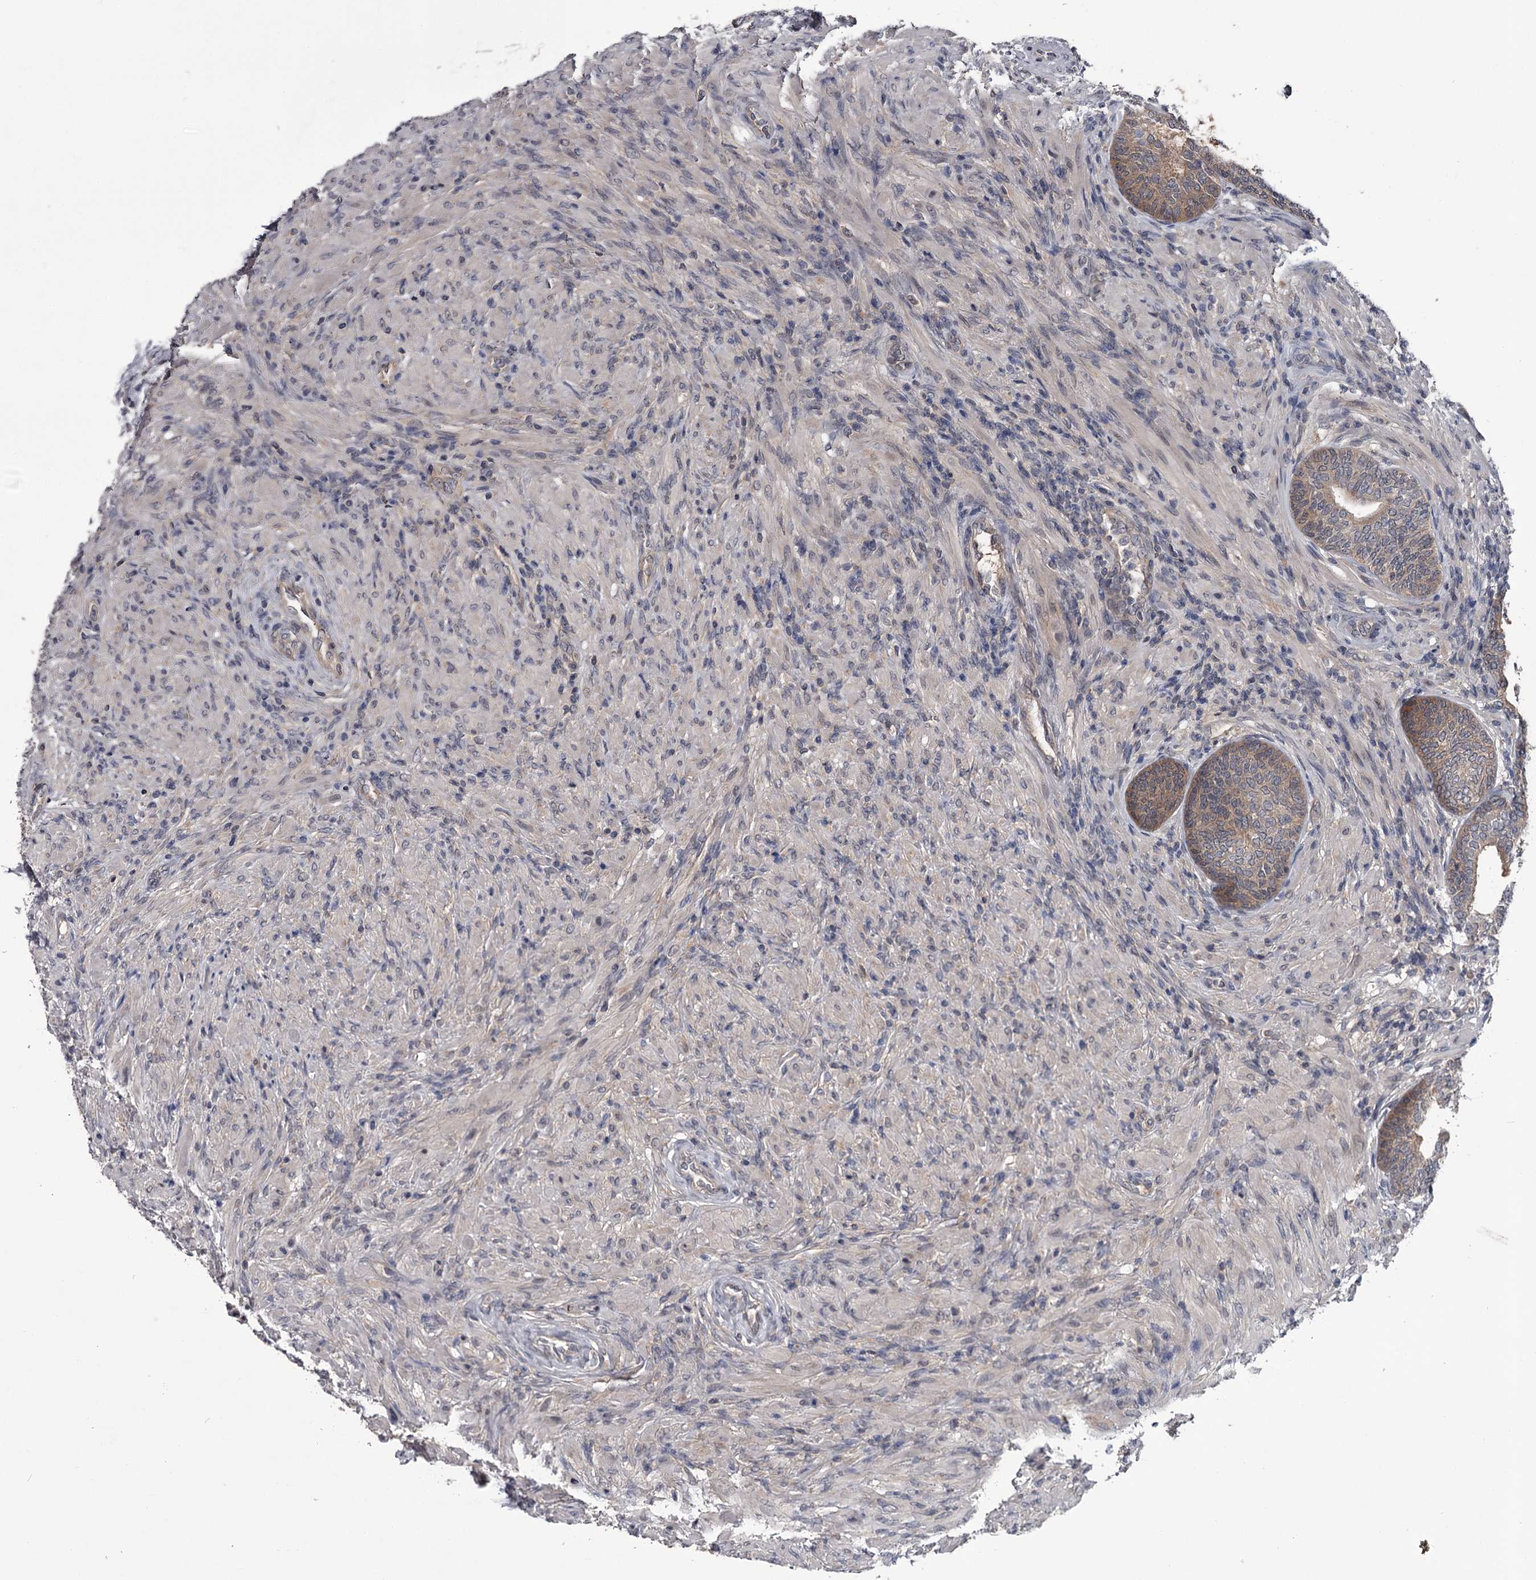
{"staining": {"intensity": "weak", "quantity": "25%-75%", "location": "cytoplasmic/membranous"}, "tissue": "prostate", "cell_type": "Glandular cells", "image_type": "normal", "snomed": [{"axis": "morphology", "description": "Normal tissue, NOS"}, {"axis": "topography", "description": "Prostate"}], "caption": "This micrograph demonstrates immunohistochemistry (IHC) staining of benign prostate, with low weak cytoplasmic/membranous expression in approximately 25%-75% of glandular cells.", "gene": "DAO", "patient": {"sex": "male", "age": 76}}